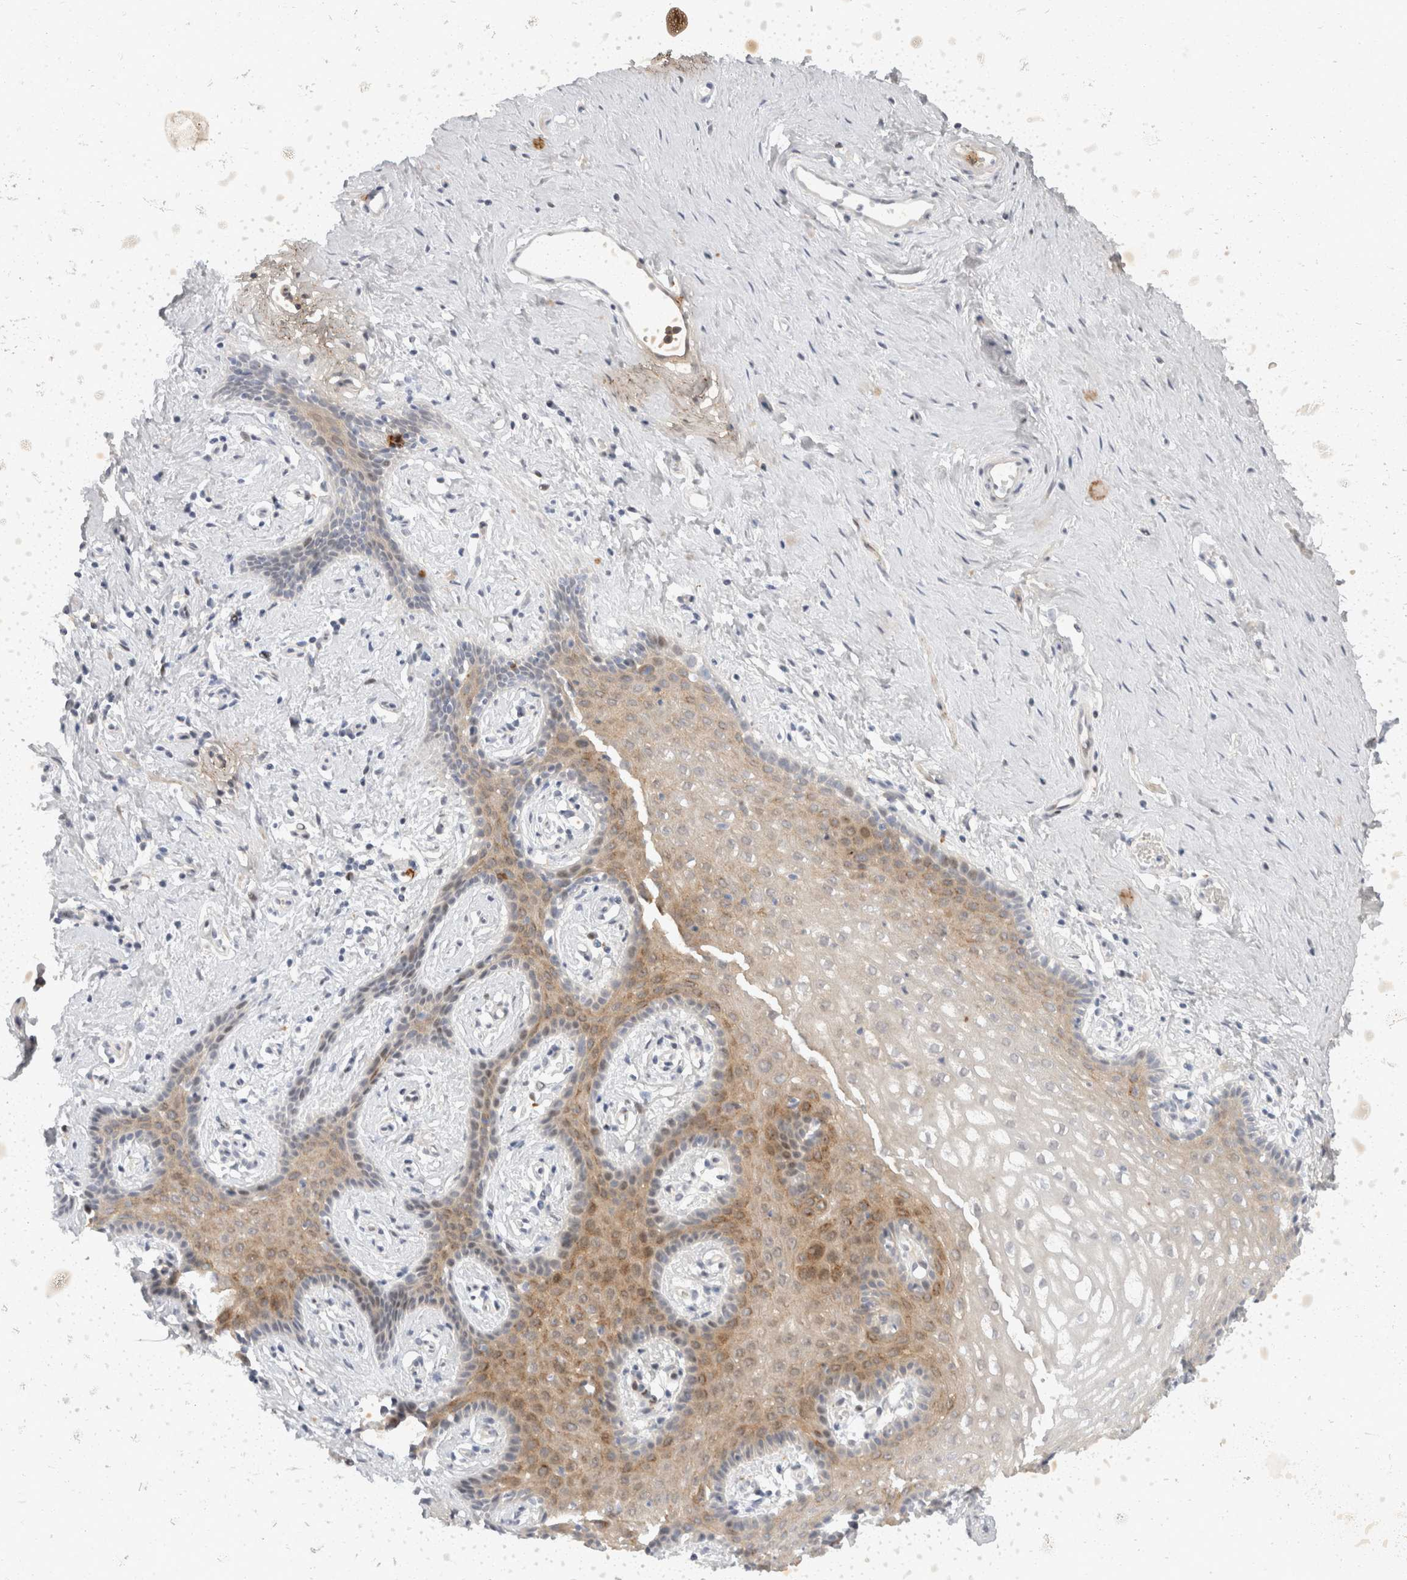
{"staining": {"intensity": "moderate", "quantity": "25%-75%", "location": "cytoplasmic/membranous,nuclear"}, "tissue": "vagina", "cell_type": "Squamous epithelial cells", "image_type": "normal", "snomed": [{"axis": "morphology", "description": "Normal tissue, NOS"}, {"axis": "topography", "description": "Vagina"}], "caption": "Vagina stained with DAB (3,3'-diaminobenzidine) IHC displays medium levels of moderate cytoplasmic/membranous,nuclear staining in approximately 25%-75% of squamous epithelial cells. The staining was performed using DAB, with brown indicating positive protein expression. Nuclei are stained blue with hematoxylin.", "gene": "TOM1L2", "patient": {"sex": "female", "age": 32}}